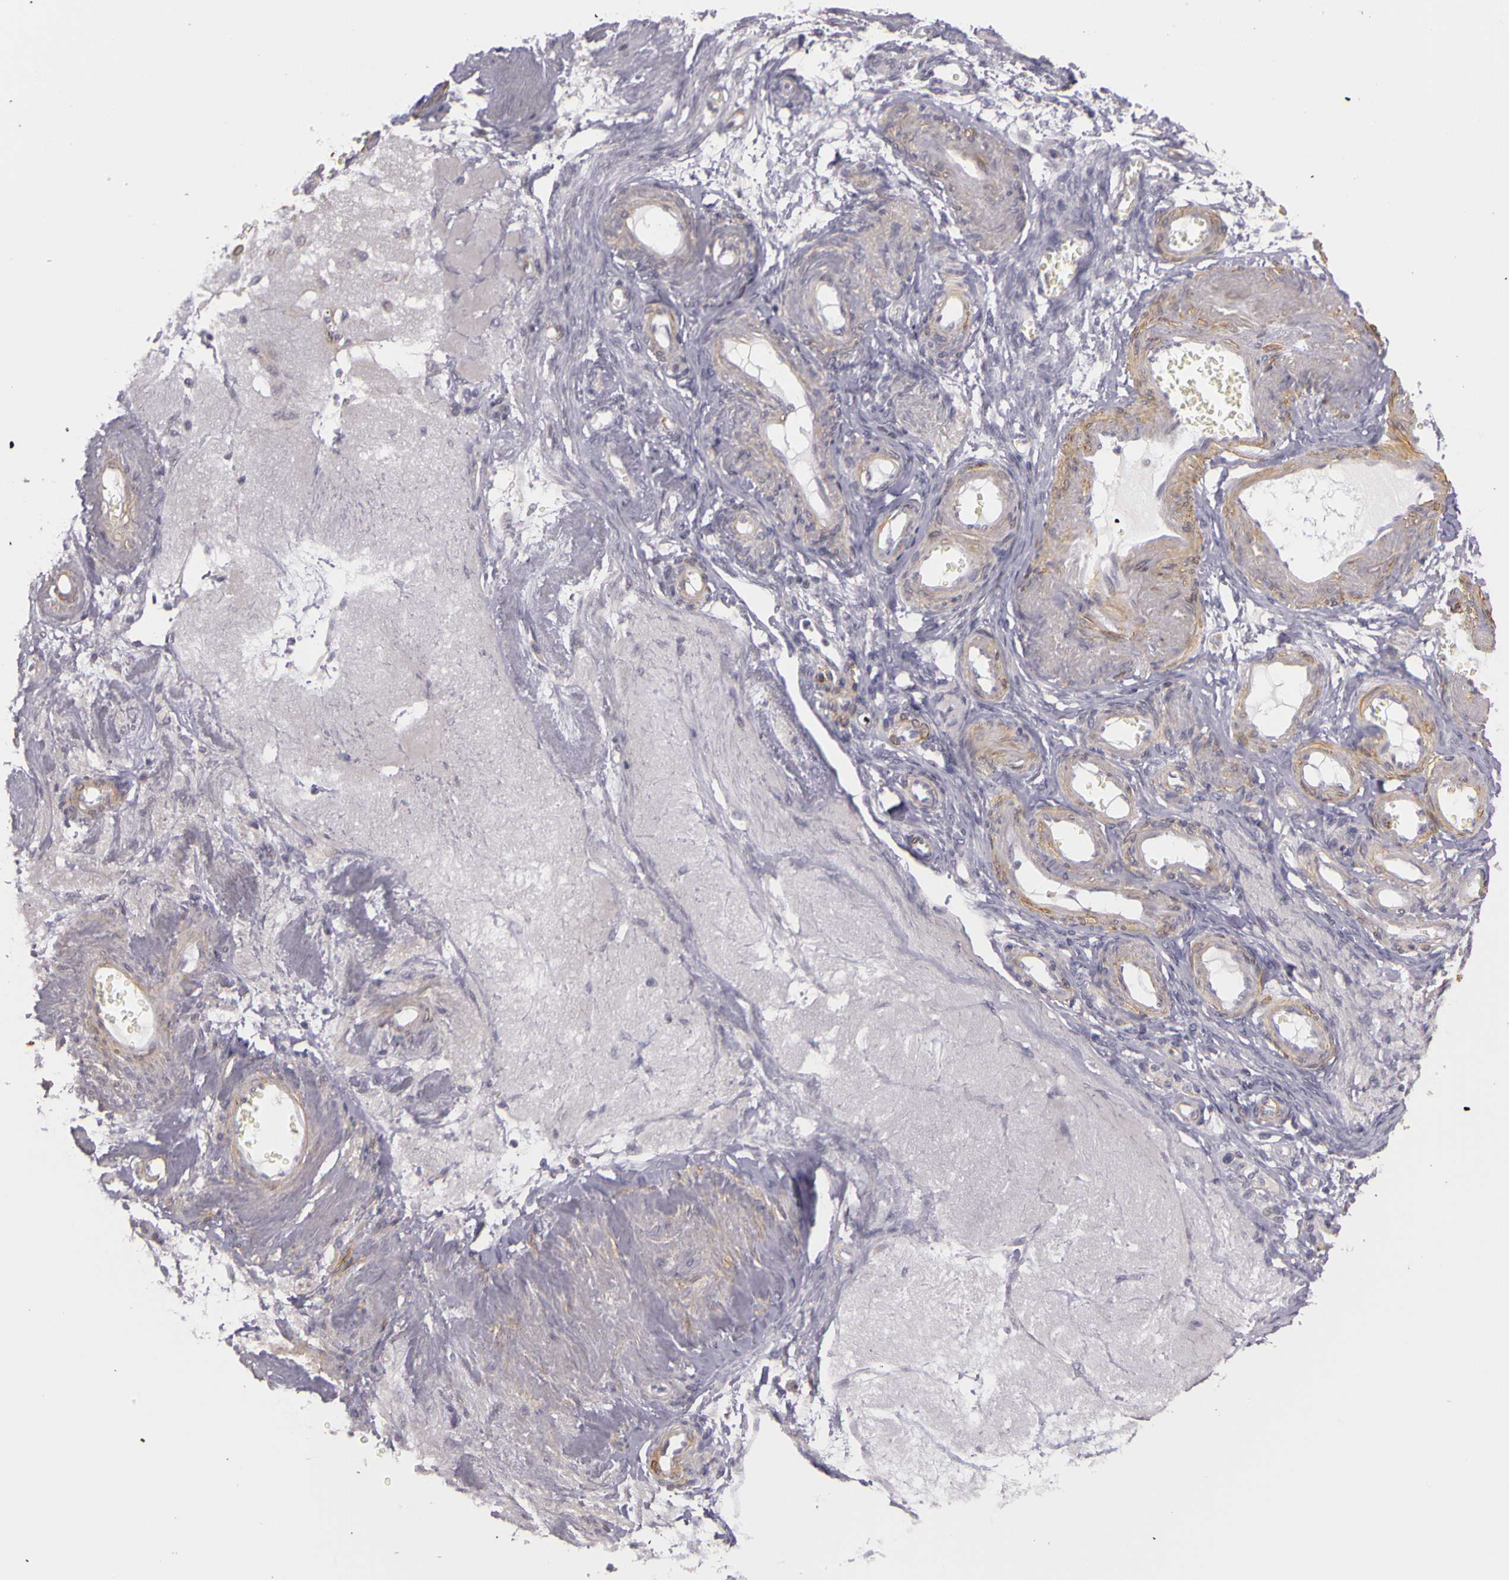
{"staining": {"intensity": "weak", "quantity": ">75%", "location": "cytoplasmic/membranous"}, "tissue": "ovarian cancer", "cell_type": "Tumor cells", "image_type": "cancer", "snomed": [{"axis": "morphology", "description": "Cystadenocarcinoma, mucinous, NOS"}, {"axis": "topography", "description": "Ovary"}], "caption": "Human mucinous cystadenocarcinoma (ovarian) stained with a brown dye exhibits weak cytoplasmic/membranous positive positivity in about >75% of tumor cells.", "gene": "CNTN2", "patient": {"sex": "female", "age": 57}}